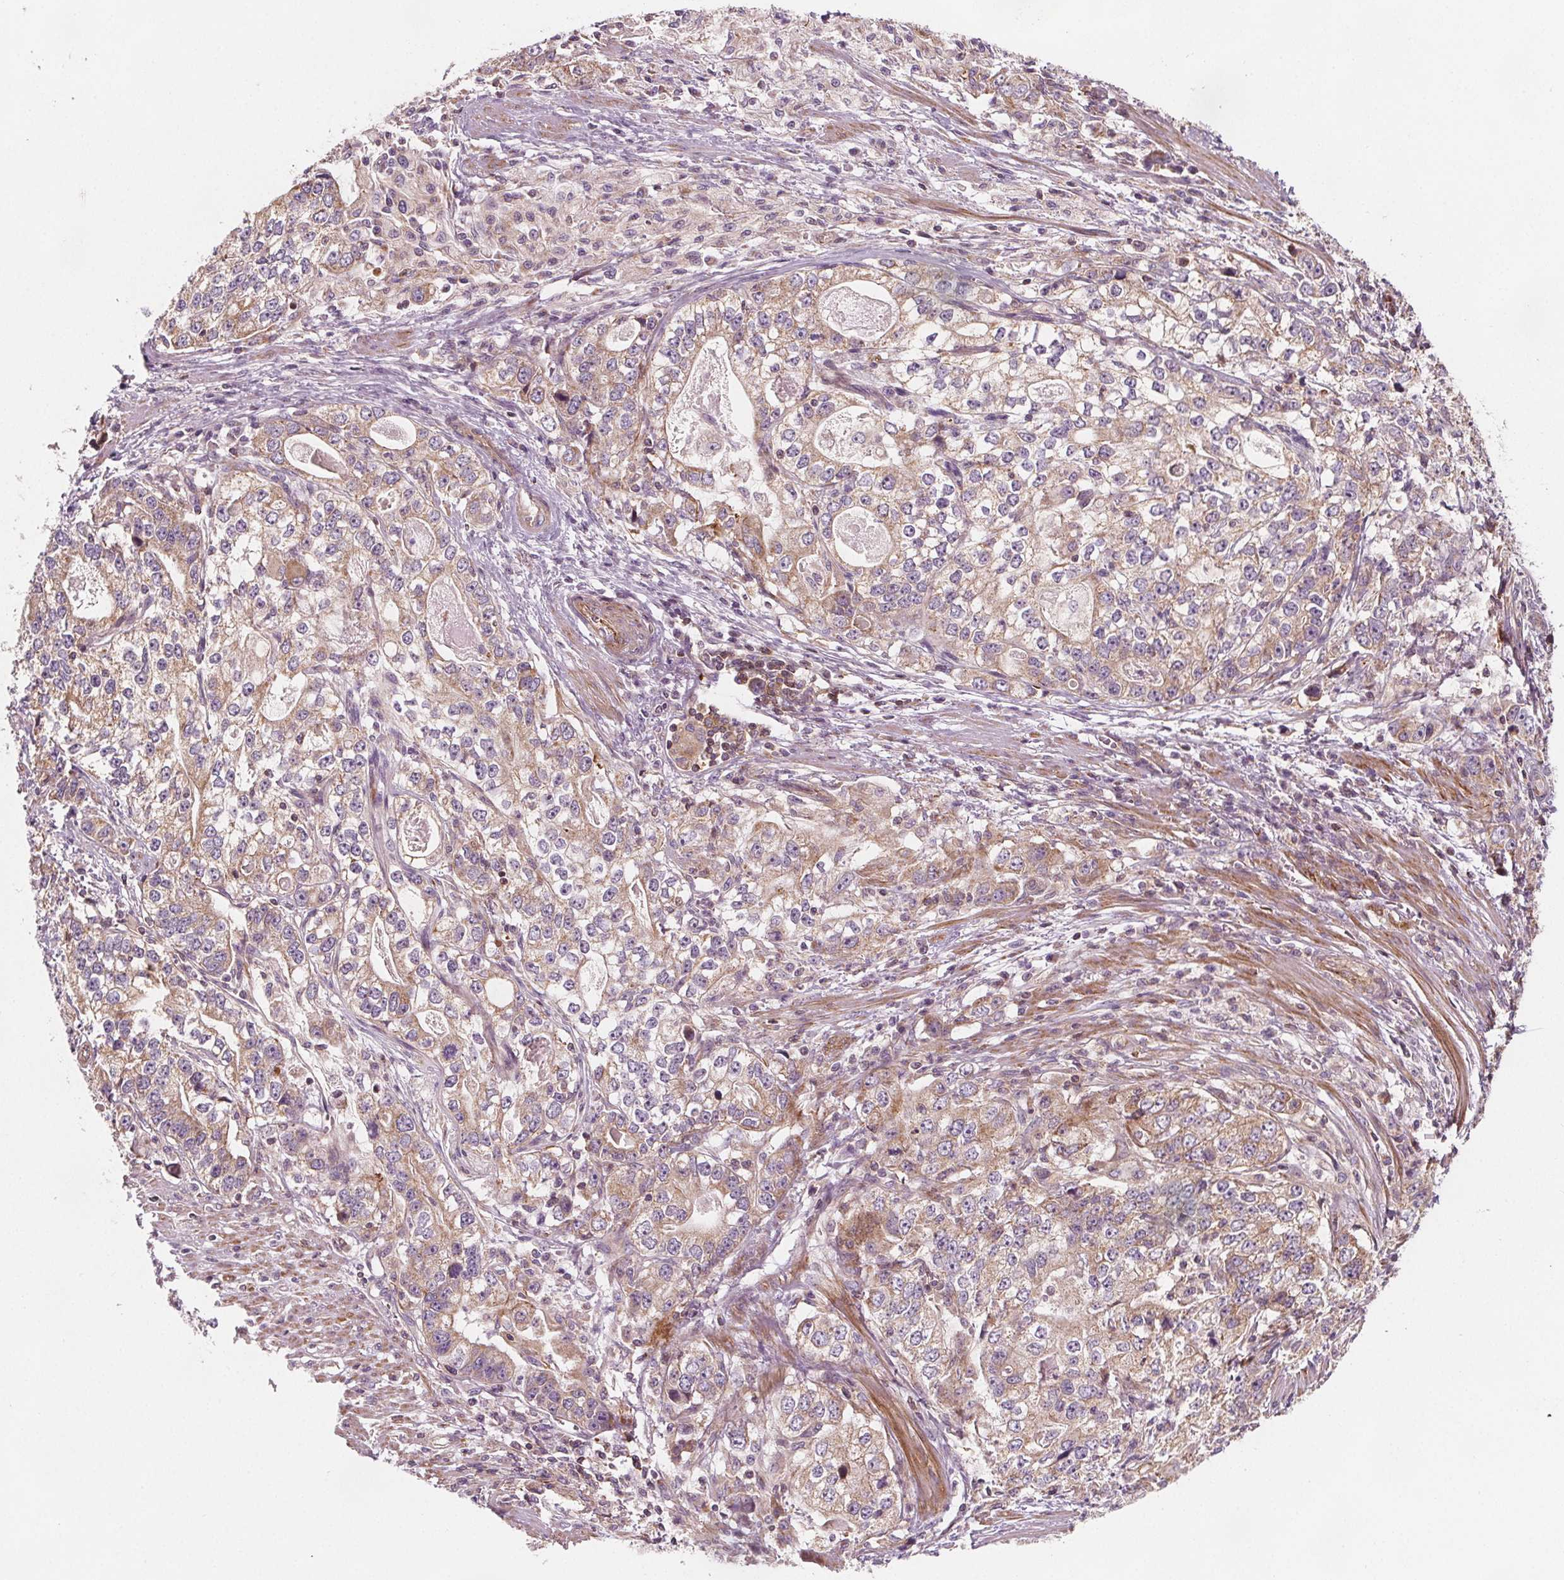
{"staining": {"intensity": "weak", "quantity": ">75%", "location": "cytoplasmic/membranous"}, "tissue": "stomach cancer", "cell_type": "Tumor cells", "image_type": "cancer", "snomed": [{"axis": "morphology", "description": "Adenocarcinoma, NOS"}, {"axis": "topography", "description": "Stomach, lower"}], "caption": "Tumor cells show weak cytoplasmic/membranous positivity in approximately >75% of cells in adenocarcinoma (stomach).", "gene": "ADAM33", "patient": {"sex": "female", "age": 72}}